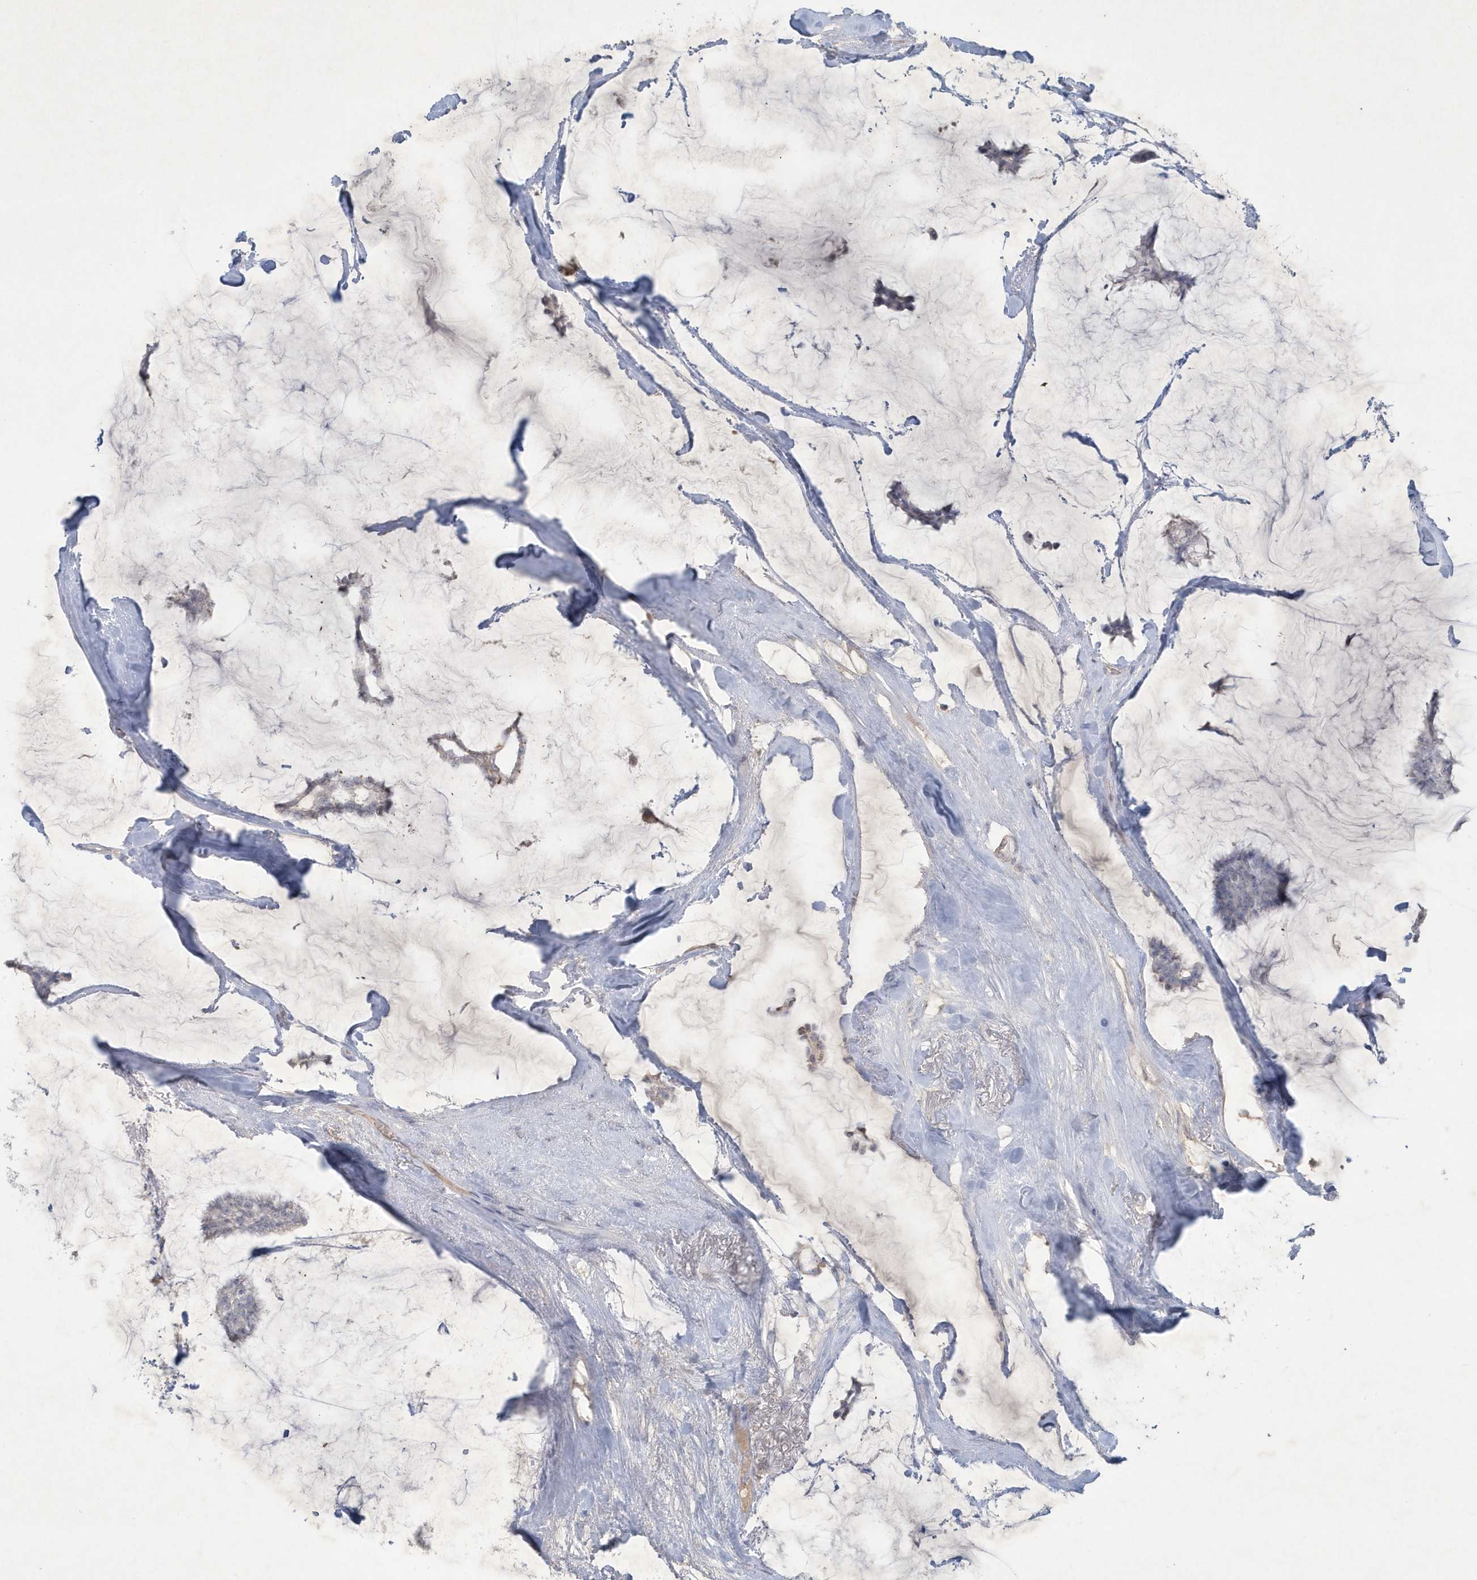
{"staining": {"intensity": "negative", "quantity": "none", "location": "none"}, "tissue": "breast cancer", "cell_type": "Tumor cells", "image_type": "cancer", "snomed": [{"axis": "morphology", "description": "Duct carcinoma"}, {"axis": "topography", "description": "Breast"}], "caption": "This micrograph is of breast cancer stained with IHC to label a protein in brown with the nuclei are counter-stained blue. There is no expression in tumor cells.", "gene": "CCDC24", "patient": {"sex": "female", "age": 93}}